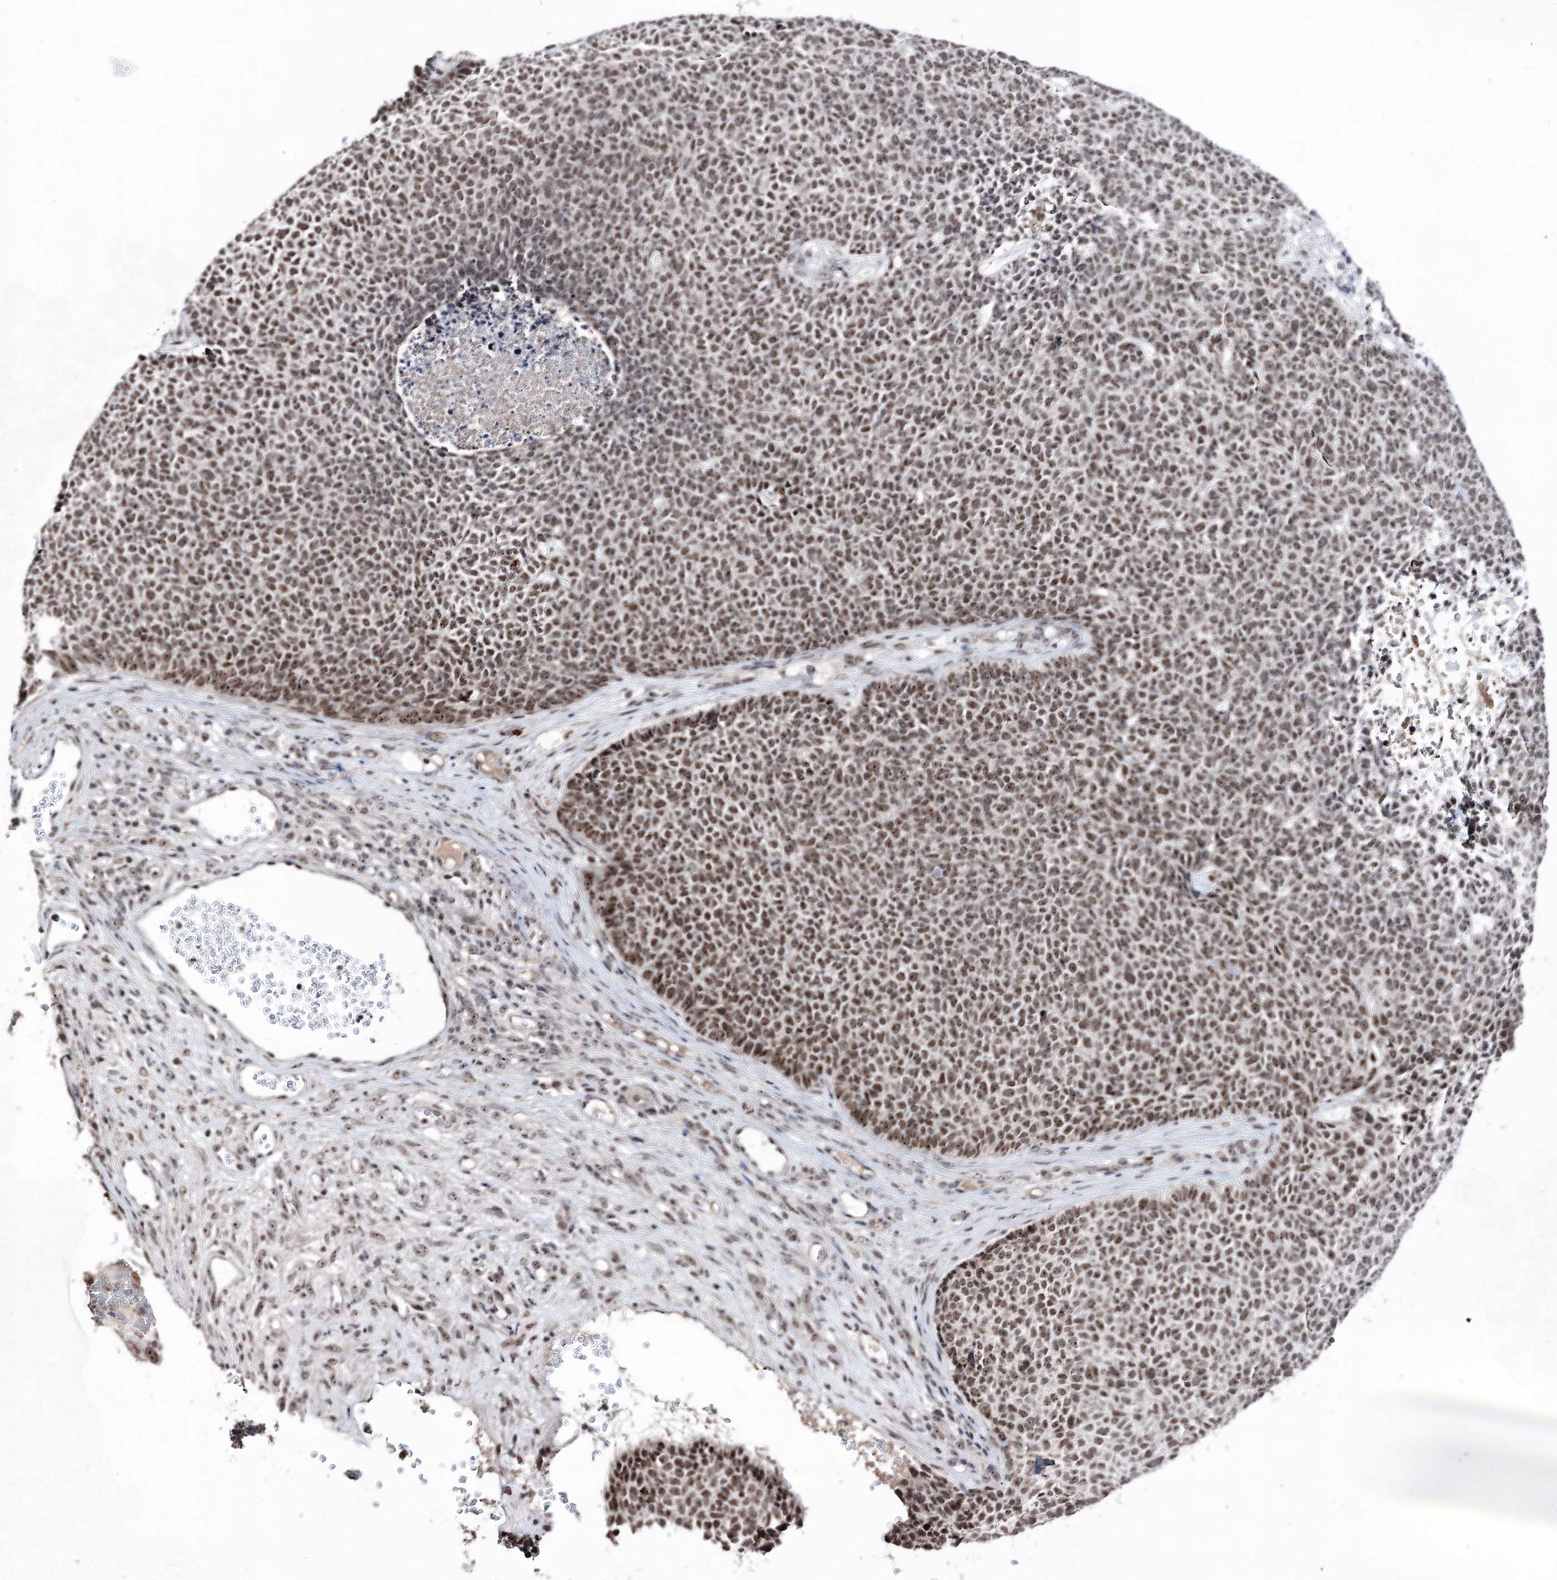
{"staining": {"intensity": "moderate", "quantity": ">75%", "location": "nuclear"}, "tissue": "skin cancer", "cell_type": "Tumor cells", "image_type": "cancer", "snomed": [{"axis": "morphology", "description": "Basal cell carcinoma"}, {"axis": "topography", "description": "Skin"}], "caption": "Tumor cells exhibit medium levels of moderate nuclear positivity in about >75% of cells in skin basal cell carcinoma.", "gene": "VGLL4", "patient": {"sex": "female", "age": 84}}